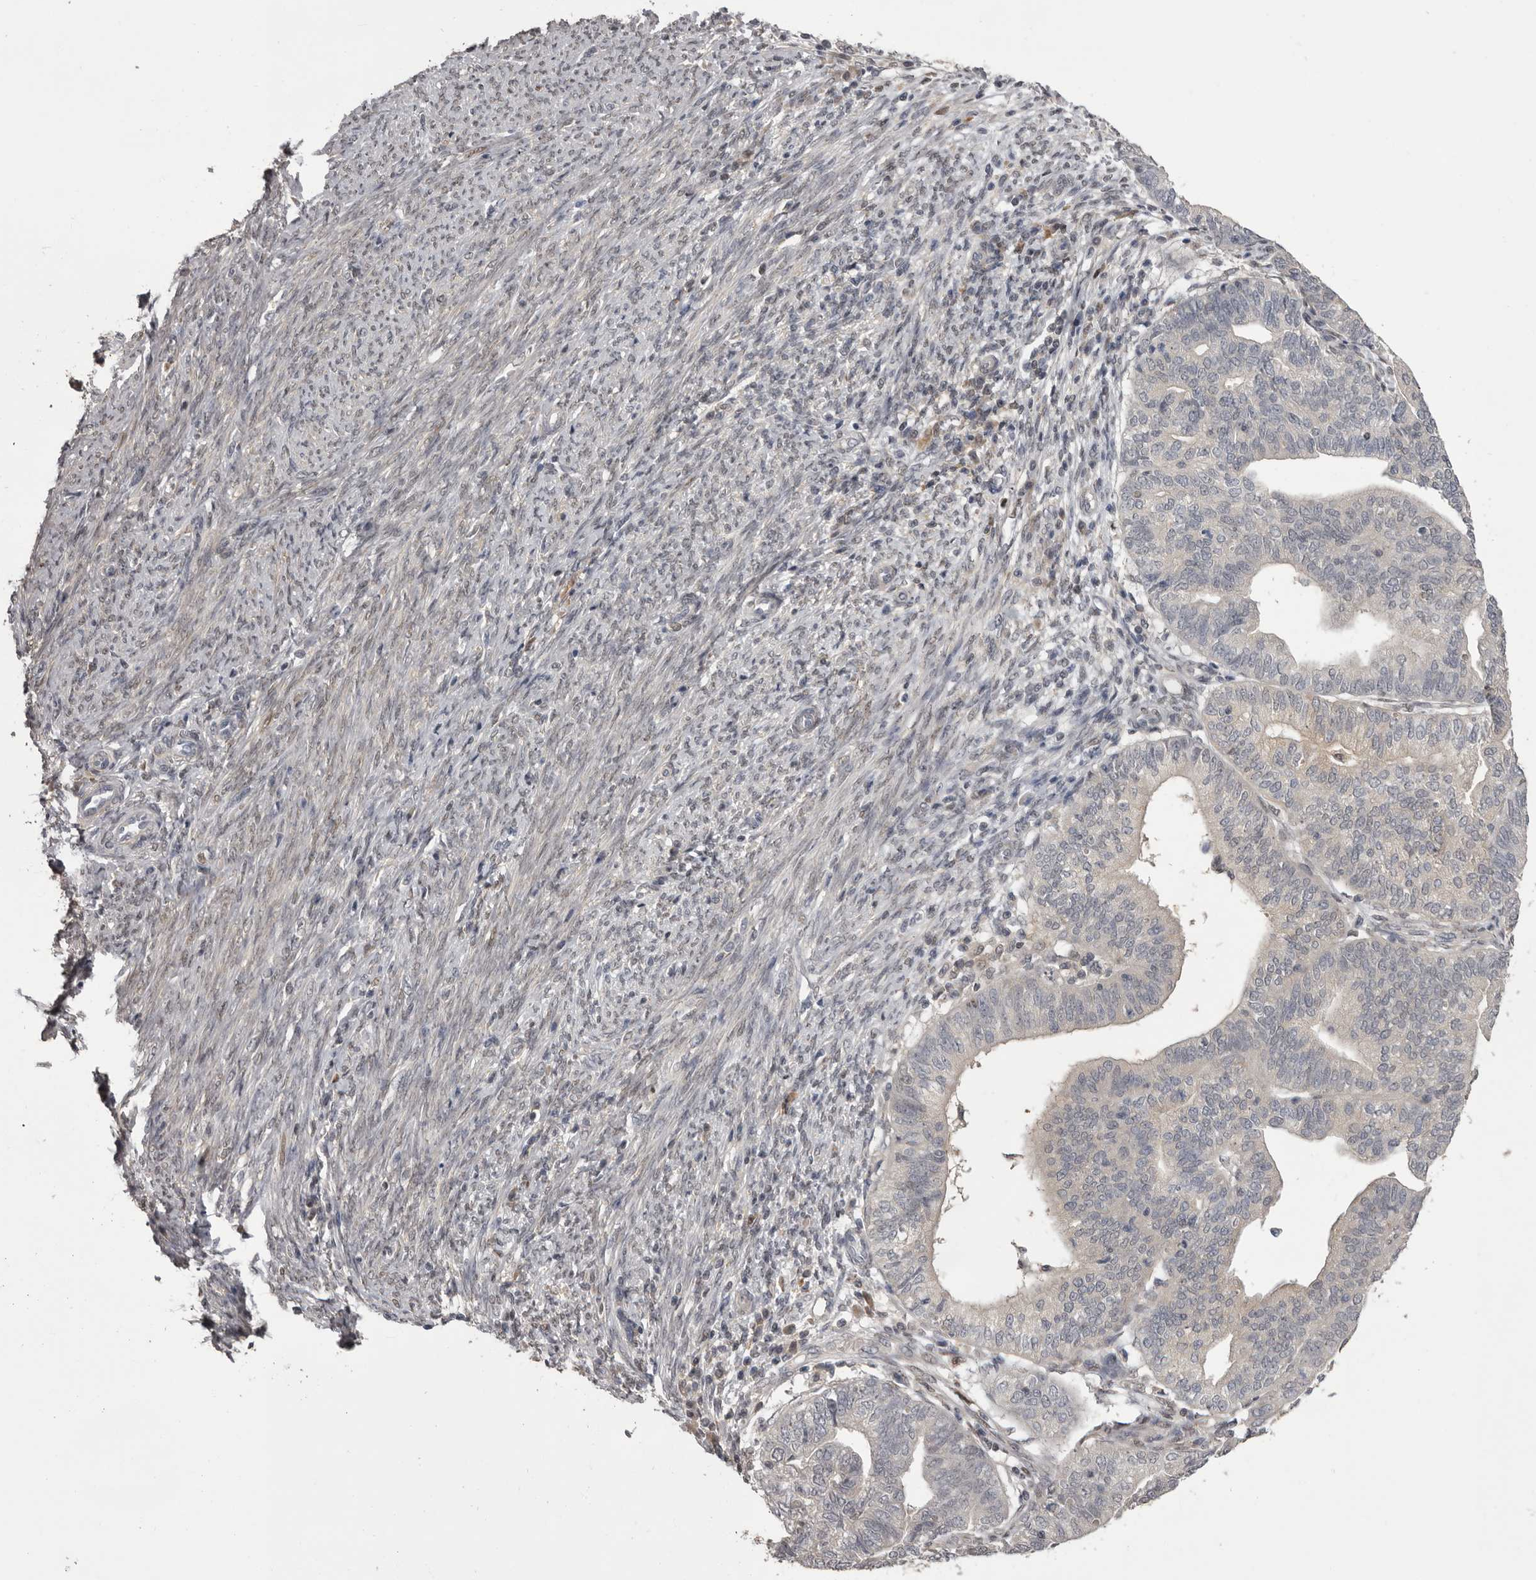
{"staining": {"intensity": "weak", "quantity": "<25%", "location": "cytoplasmic/membranous"}, "tissue": "endometrial cancer", "cell_type": "Tumor cells", "image_type": "cancer", "snomed": [{"axis": "morphology", "description": "Adenocarcinoma, NOS"}, {"axis": "topography", "description": "Uterus"}], "caption": "An IHC histopathology image of endometrial cancer (adenocarcinoma) is shown. There is no staining in tumor cells of endometrial cancer (adenocarcinoma).", "gene": "MDH1", "patient": {"sex": "female", "age": 77}}